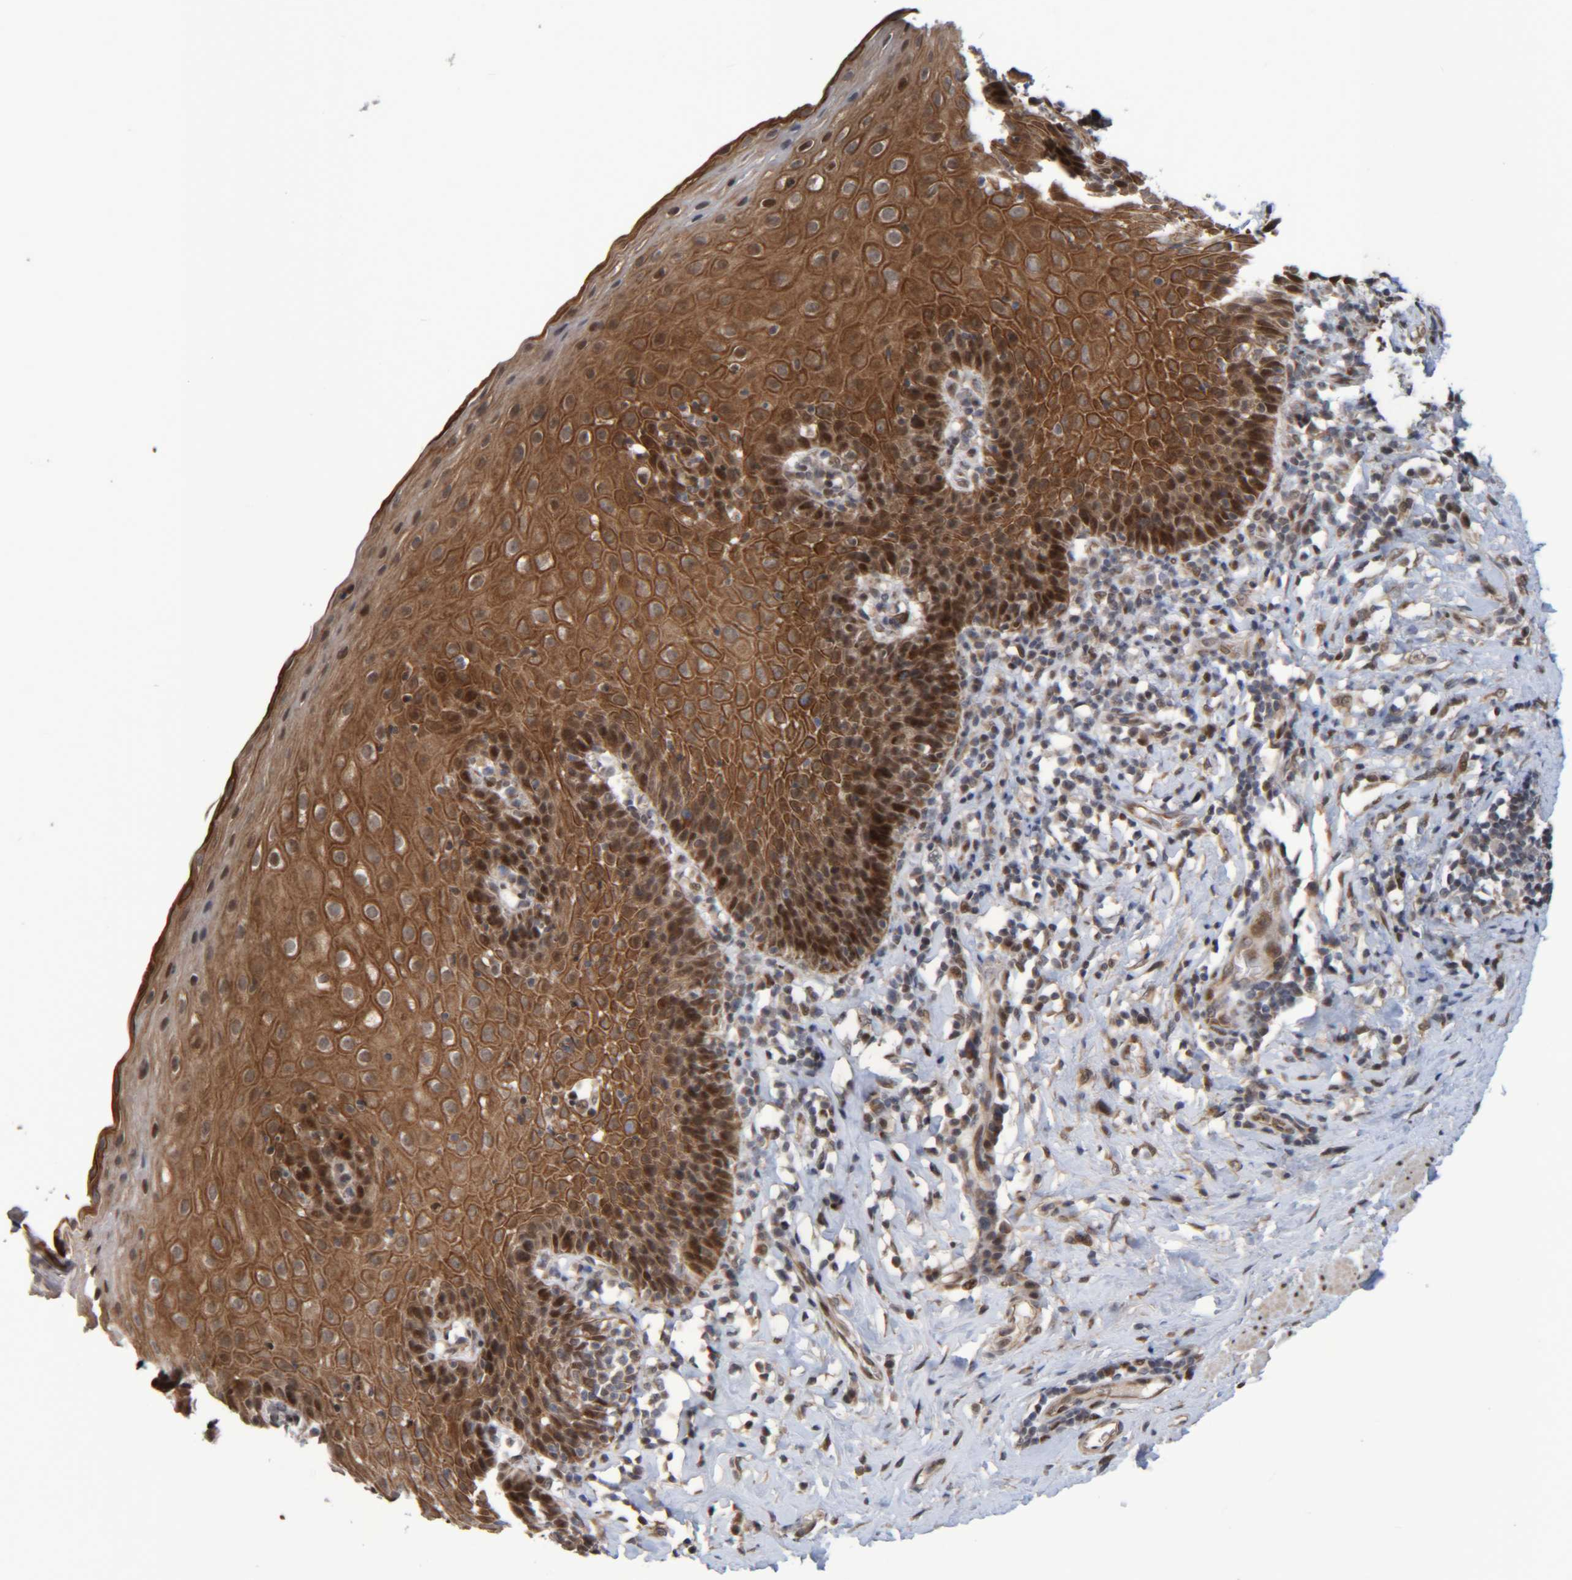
{"staining": {"intensity": "strong", "quantity": ">75%", "location": "cytoplasmic/membranous,nuclear"}, "tissue": "esophagus", "cell_type": "Squamous epithelial cells", "image_type": "normal", "snomed": [{"axis": "morphology", "description": "Normal tissue, NOS"}, {"axis": "topography", "description": "Esophagus"}], "caption": "Squamous epithelial cells demonstrate high levels of strong cytoplasmic/membranous,nuclear staining in approximately >75% of cells in benign human esophagus. (brown staining indicates protein expression, while blue staining denotes nuclei).", "gene": "CCDC57", "patient": {"sex": "female", "age": 61}}